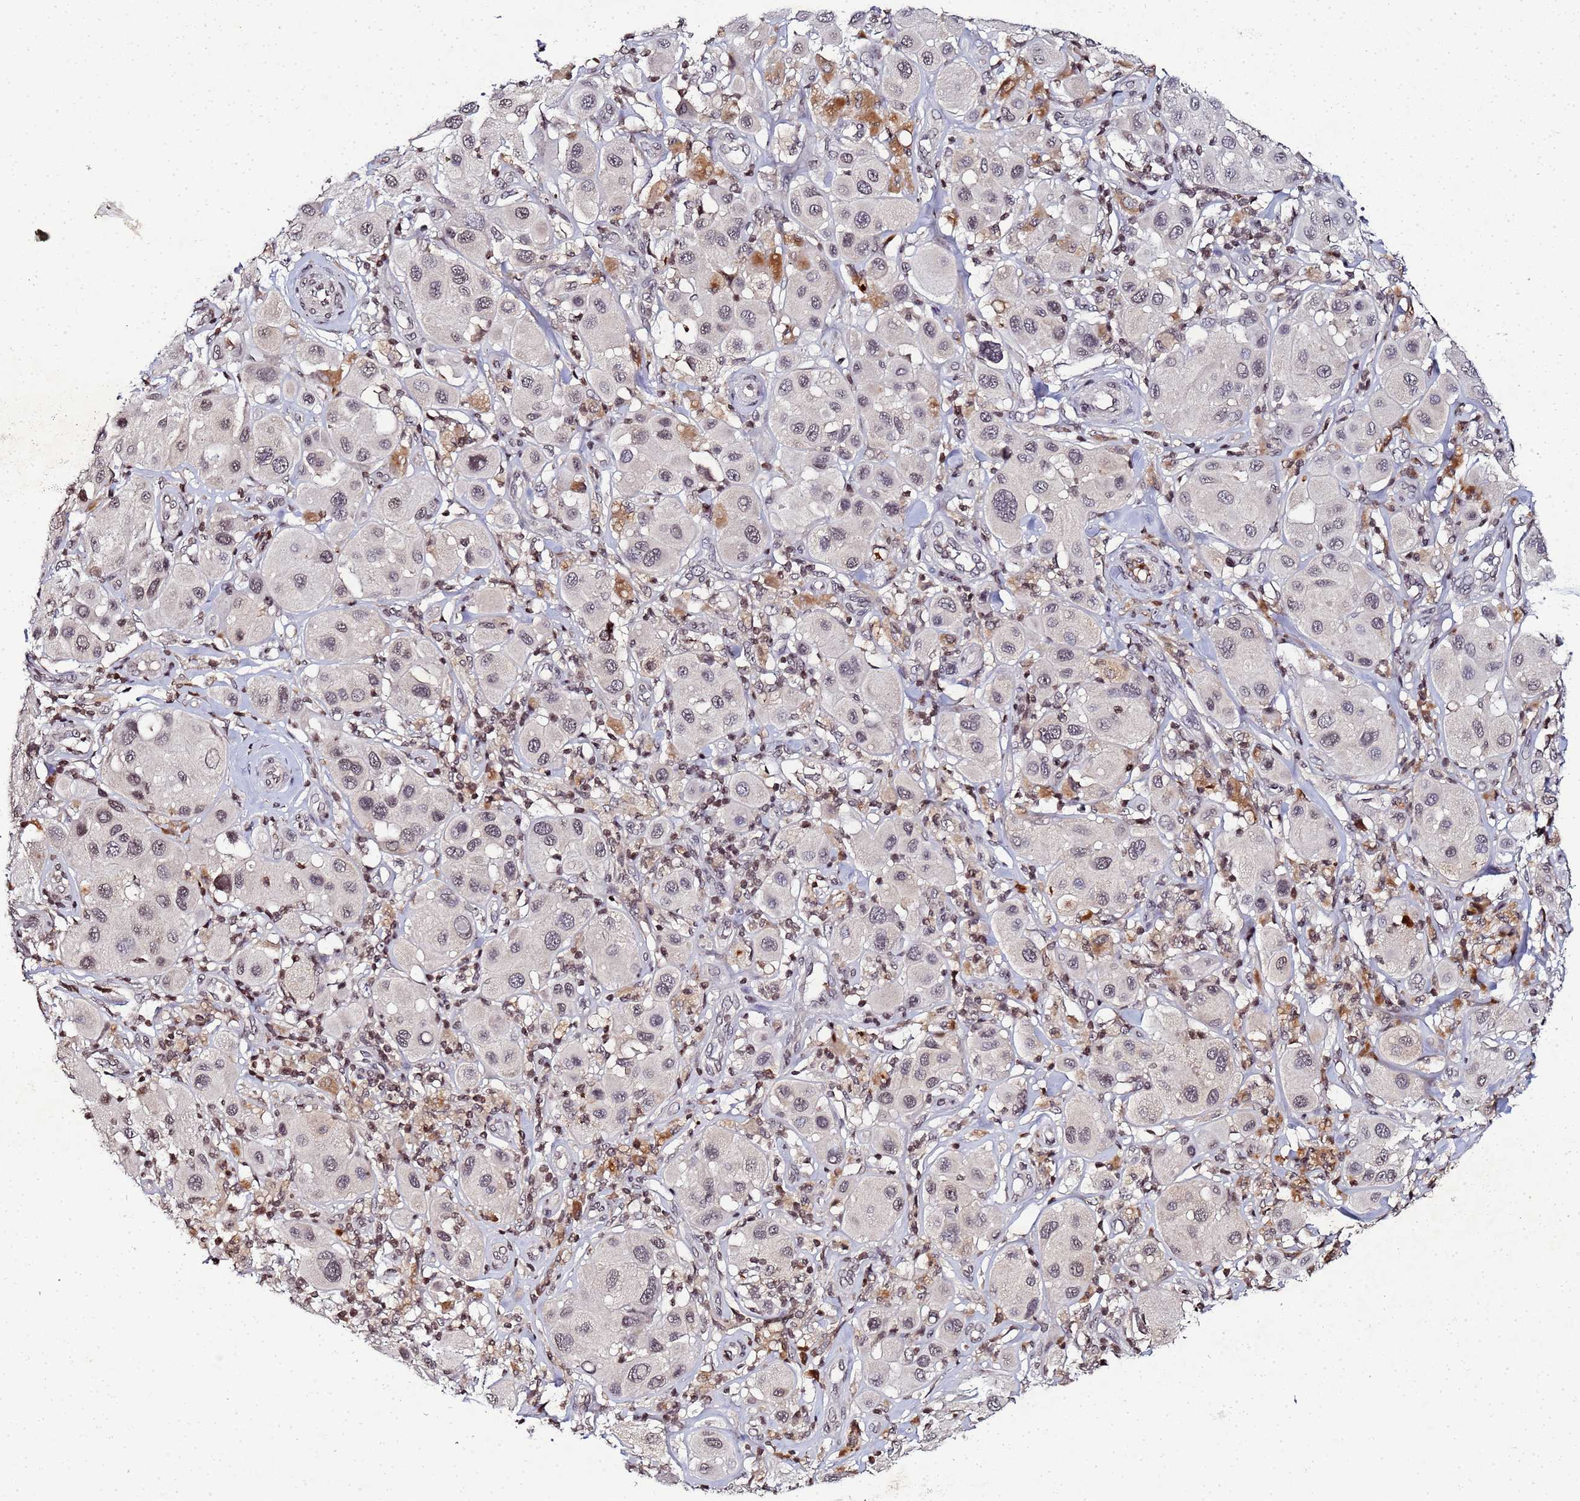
{"staining": {"intensity": "negative", "quantity": "none", "location": "none"}, "tissue": "melanoma", "cell_type": "Tumor cells", "image_type": "cancer", "snomed": [{"axis": "morphology", "description": "Malignant melanoma, Metastatic site"}, {"axis": "topography", "description": "Skin"}], "caption": "Immunohistochemistry (IHC) histopathology image of human malignant melanoma (metastatic site) stained for a protein (brown), which demonstrates no staining in tumor cells.", "gene": "FZD4", "patient": {"sex": "male", "age": 41}}